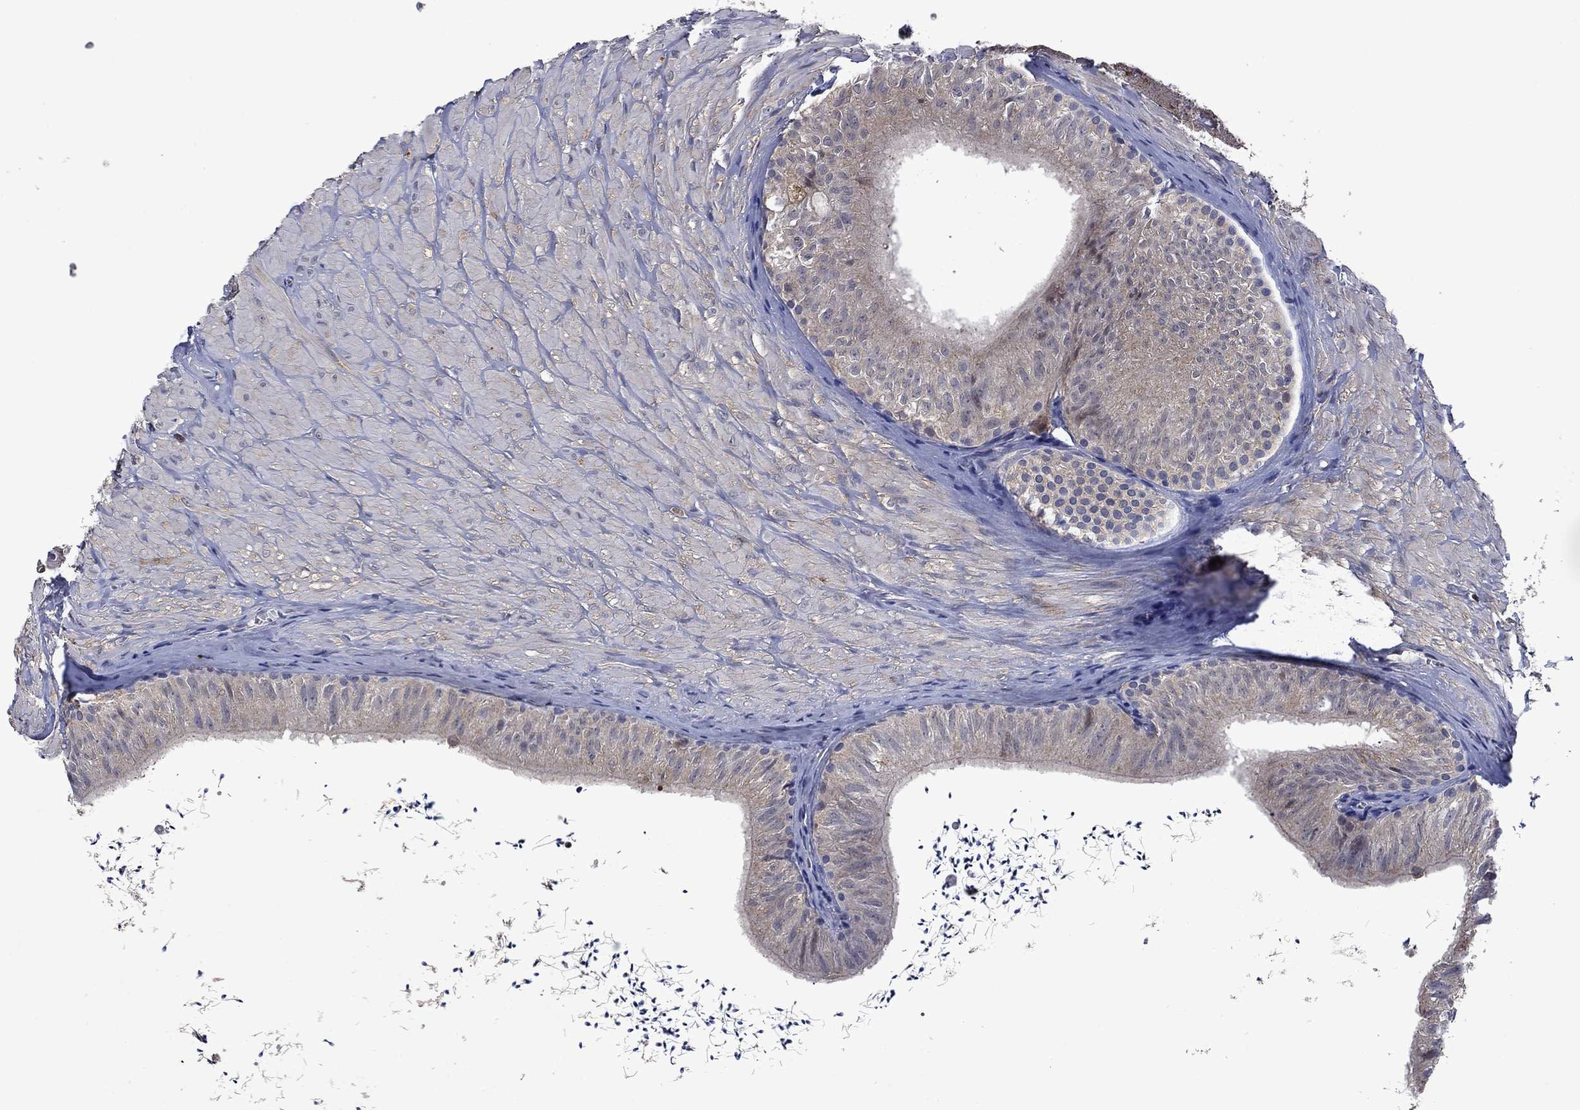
{"staining": {"intensity": "moderate", "quantity": "<25%", "location": "cytoplasmic/membranous"}, "tissue": "epididymis", "cell_type": "Glandular cells", "image_type": "normal", "snomed": [{"axis": "morphology", "description": "Normal tissue, NOS"}, {"axis": "topography", "description": "Epididymis"}], "caption": "IHC staining of unremarkable epididymis, which exhibits low levels of moderate cytoplasmic/membranous staining in about <25% of glandular cells indicating moderate cytoplasmic/membranous protein staining. The staining was performed using DAB (brown) for protein detection and nuclei were counterstained in hematoxylin (blue).", "gene": "PHKA1", "patient": {"sex": "male", "age": 32}}